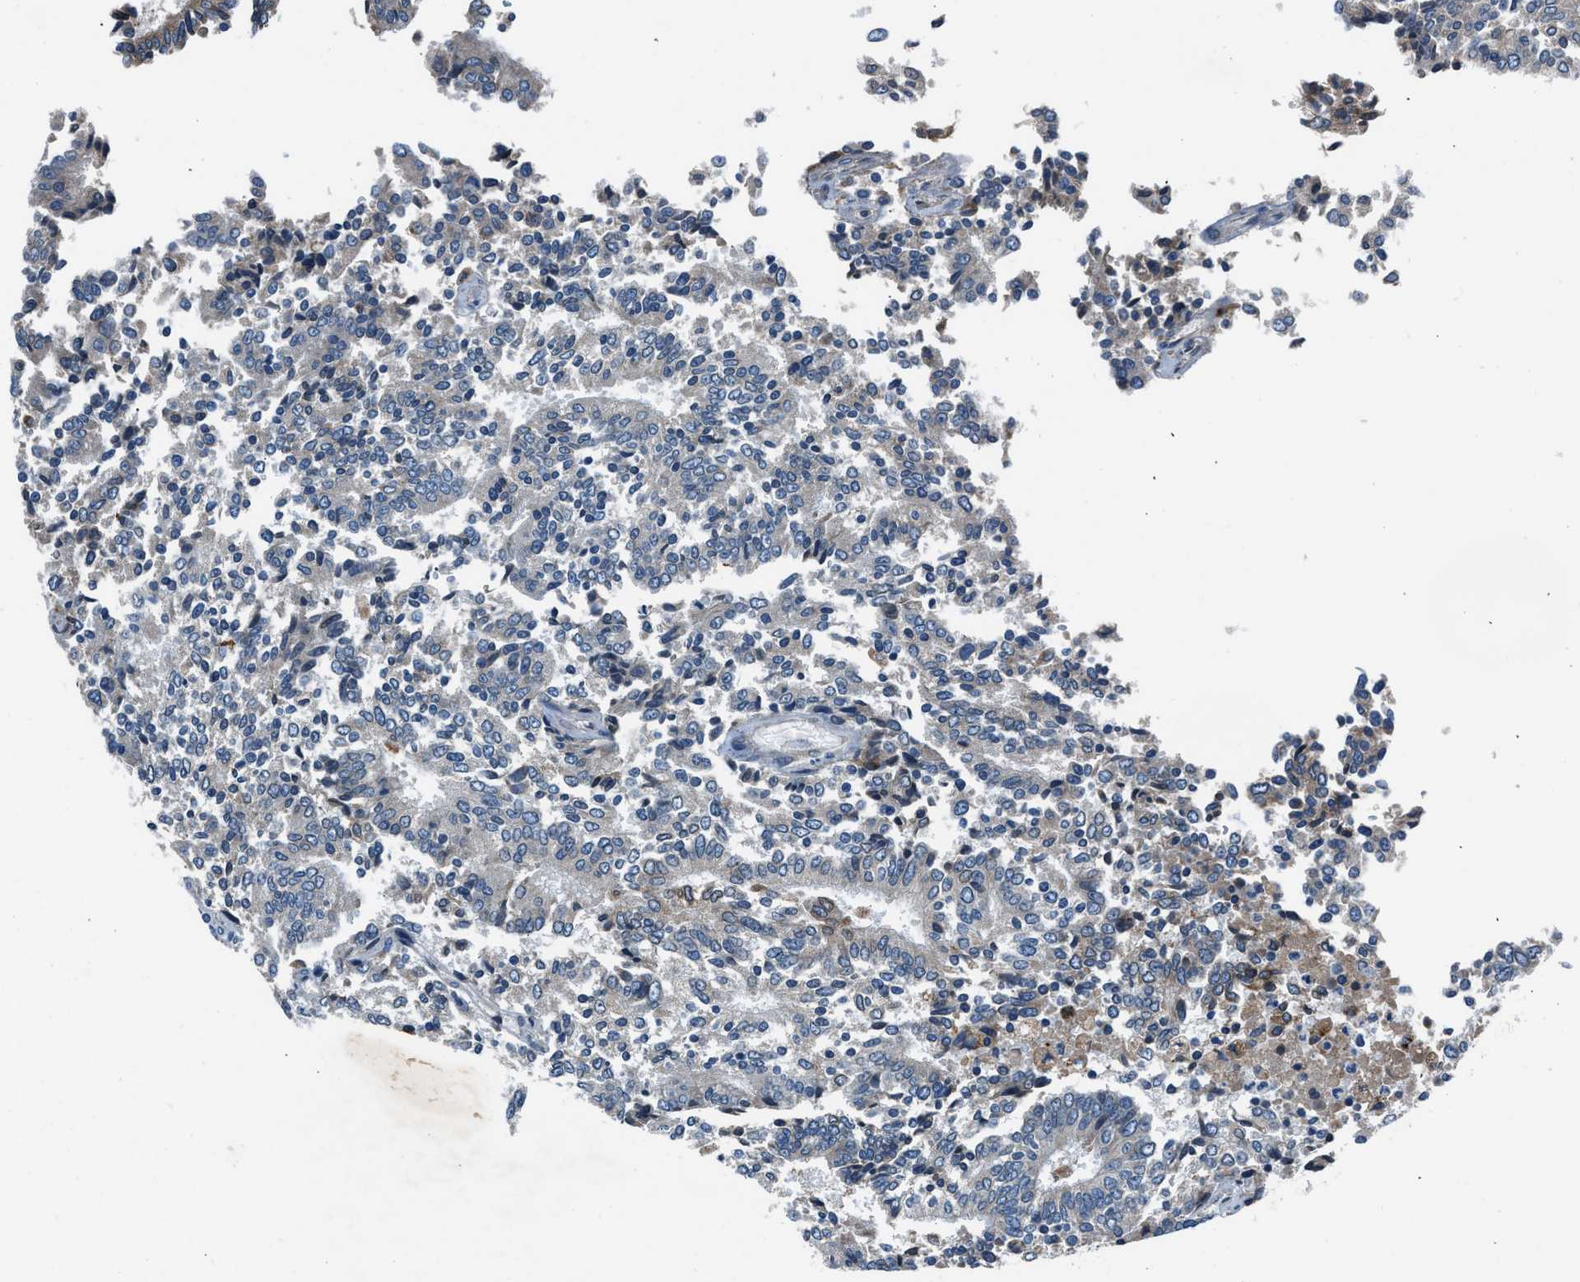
{"staining": {"intensity": "negative", "quantity": "none", "location": "none"}, "tissue": "prostate cancer", "cell_type": "Tumor cells", "image_type": "cancer", "snomed": [{"axis": "morphology", "description": "Normal tissue, NOS"}, {"axis": "morphology", "description": "Adenocarcinoma, High grade"}, {"axis": "topography", "description": "Prostate"}, {"axis": "topography", "description": "Seminal veicle"}], "caption": "Tumor cells are negative for brown protein staining in prostate cancer.", "gene": "LMBR1", "patient": {"sex": "male", "age": 55}}